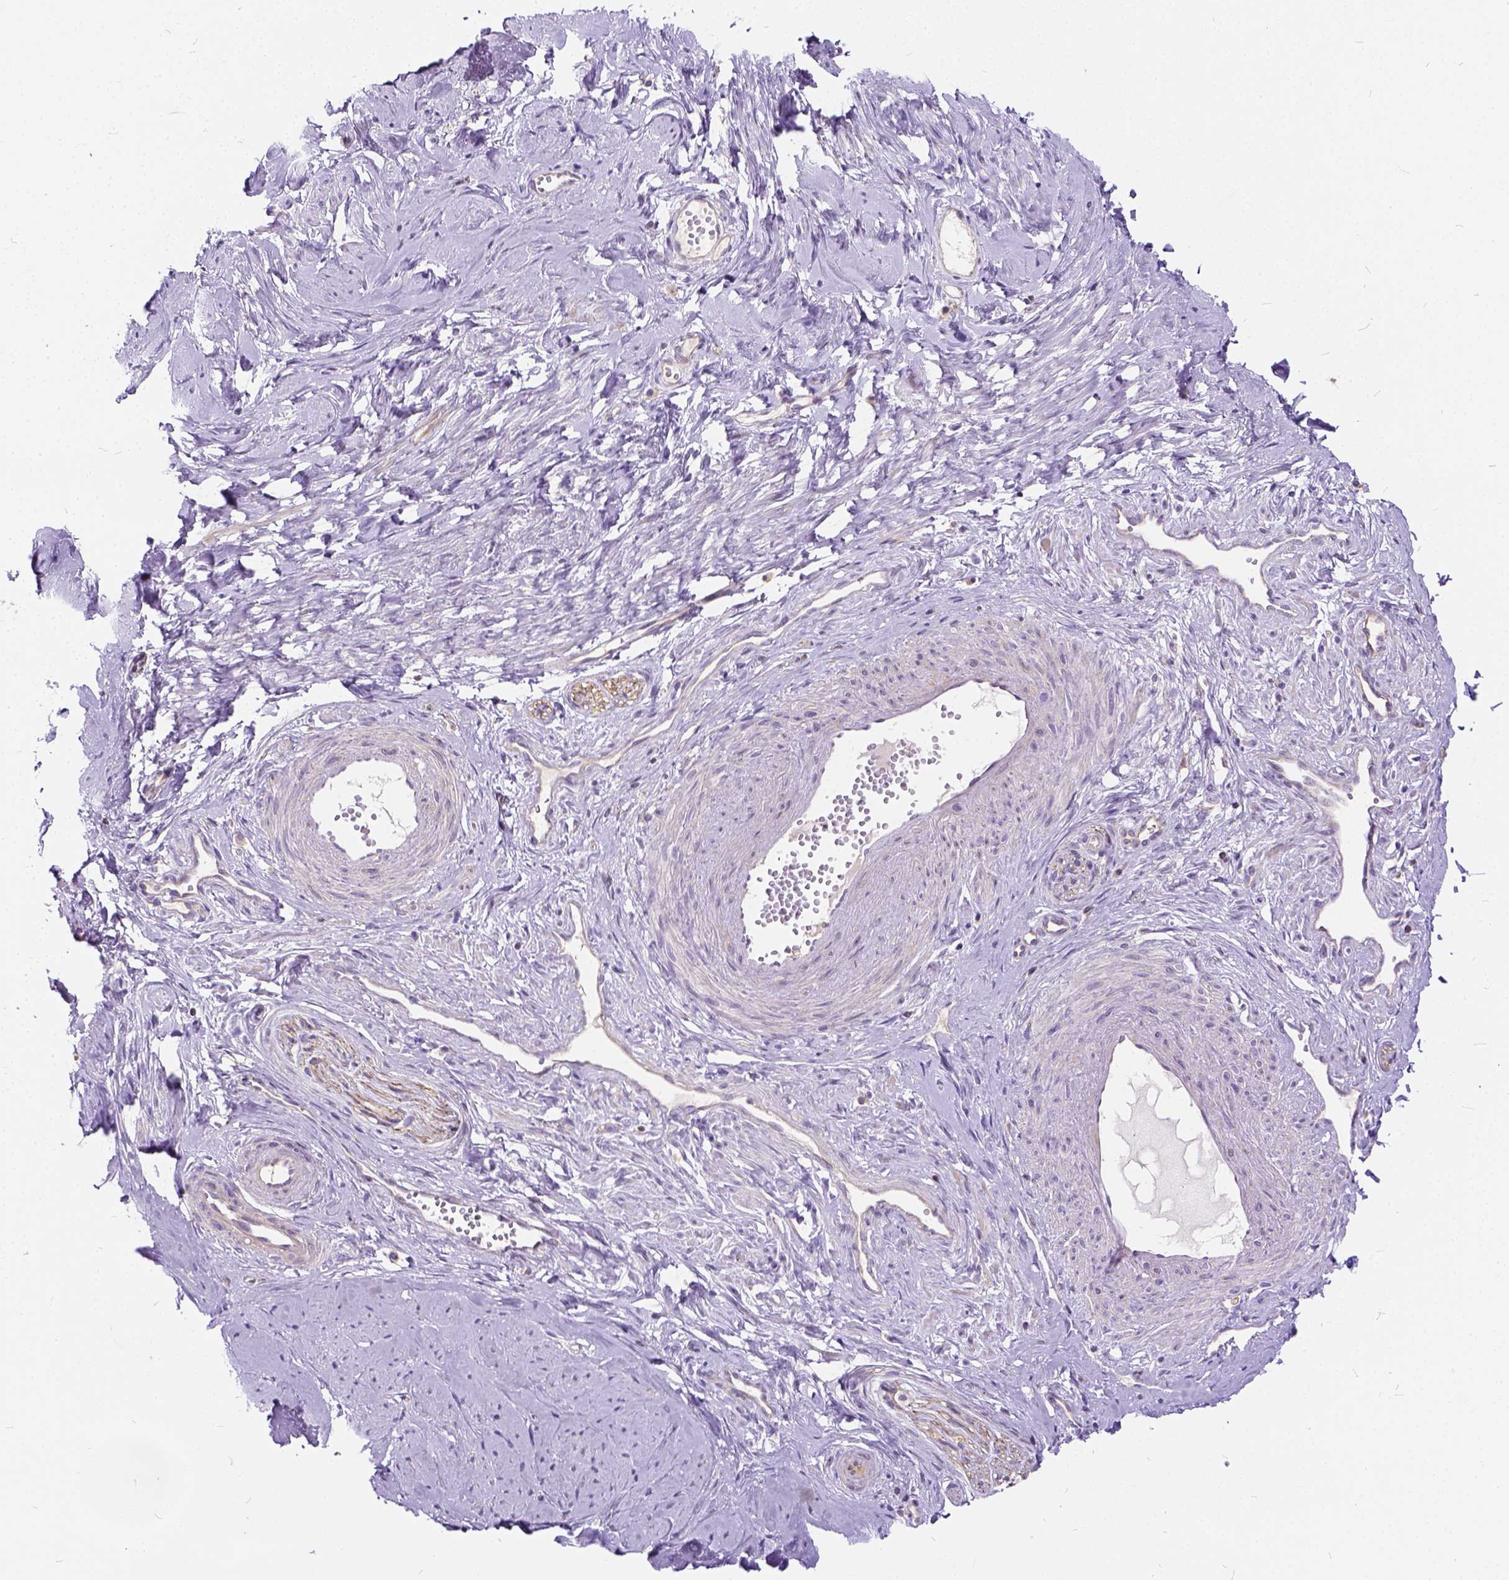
{"staining": {"intensity": "negative", "quantity": "none", "location": "none"}, "tissue": "smooth muscle", "cell_type": "Smooth muscle cells", "image_type": "normal", "snomed": [{"axis": "morphology", "description": "Normal tissue, NOS"}, {"axis": "topography", "description": "Smooth muscle"}], "caption": "There is no significant expression in smooth muscle cells of smooth muscle. The staining is performed using DAB (3,3'-diaminobenzidine) brown chromogen with nuclei counter-stained in using hematoxylin.", "gene": "CADM4", "patient": {"sex": "female", "age": 48}}